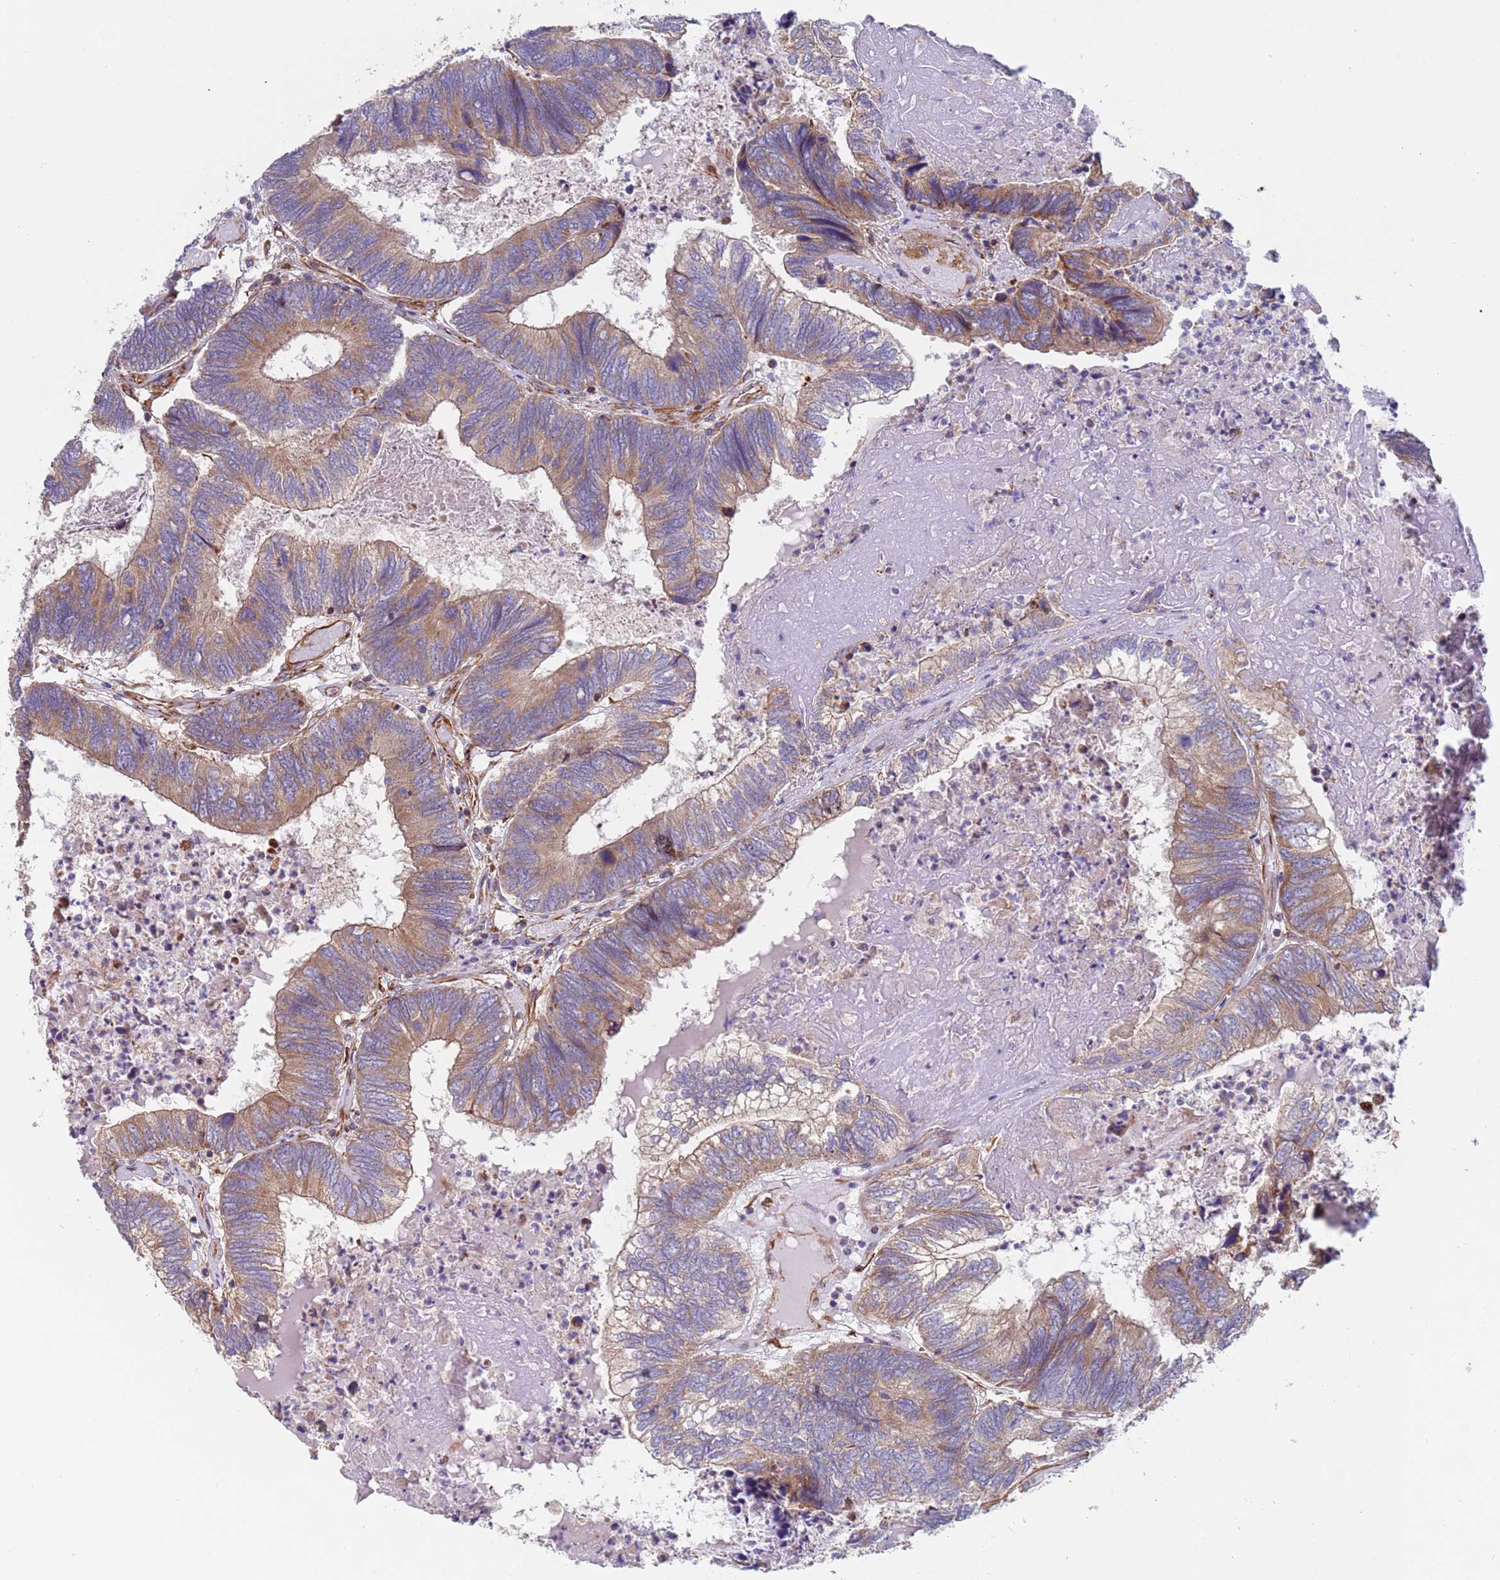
{"staining": {"intensity": "weak", "quantity": ">75%", "location": "cytoplasmic/membranous"}, "tissue": "colorectal cancer", "cell_type": "Tumor cells", "image_type": "cancer", "snomed": [{"axis": "morphology", "description": "Adenocarcinoma, NOS"}, {"axis": "topography", "description": "Colon"}], "caption": "A histopathology image of human colorectal adenocarcinoma stained for a protein exhibits weak cytoplasmic/membranous brown staining in tumor cells. (Brightfield microscopy of DAB IHC at high magnification).", "gene": "NUDT12", "patient": {"sex": "female", "age": 67}}